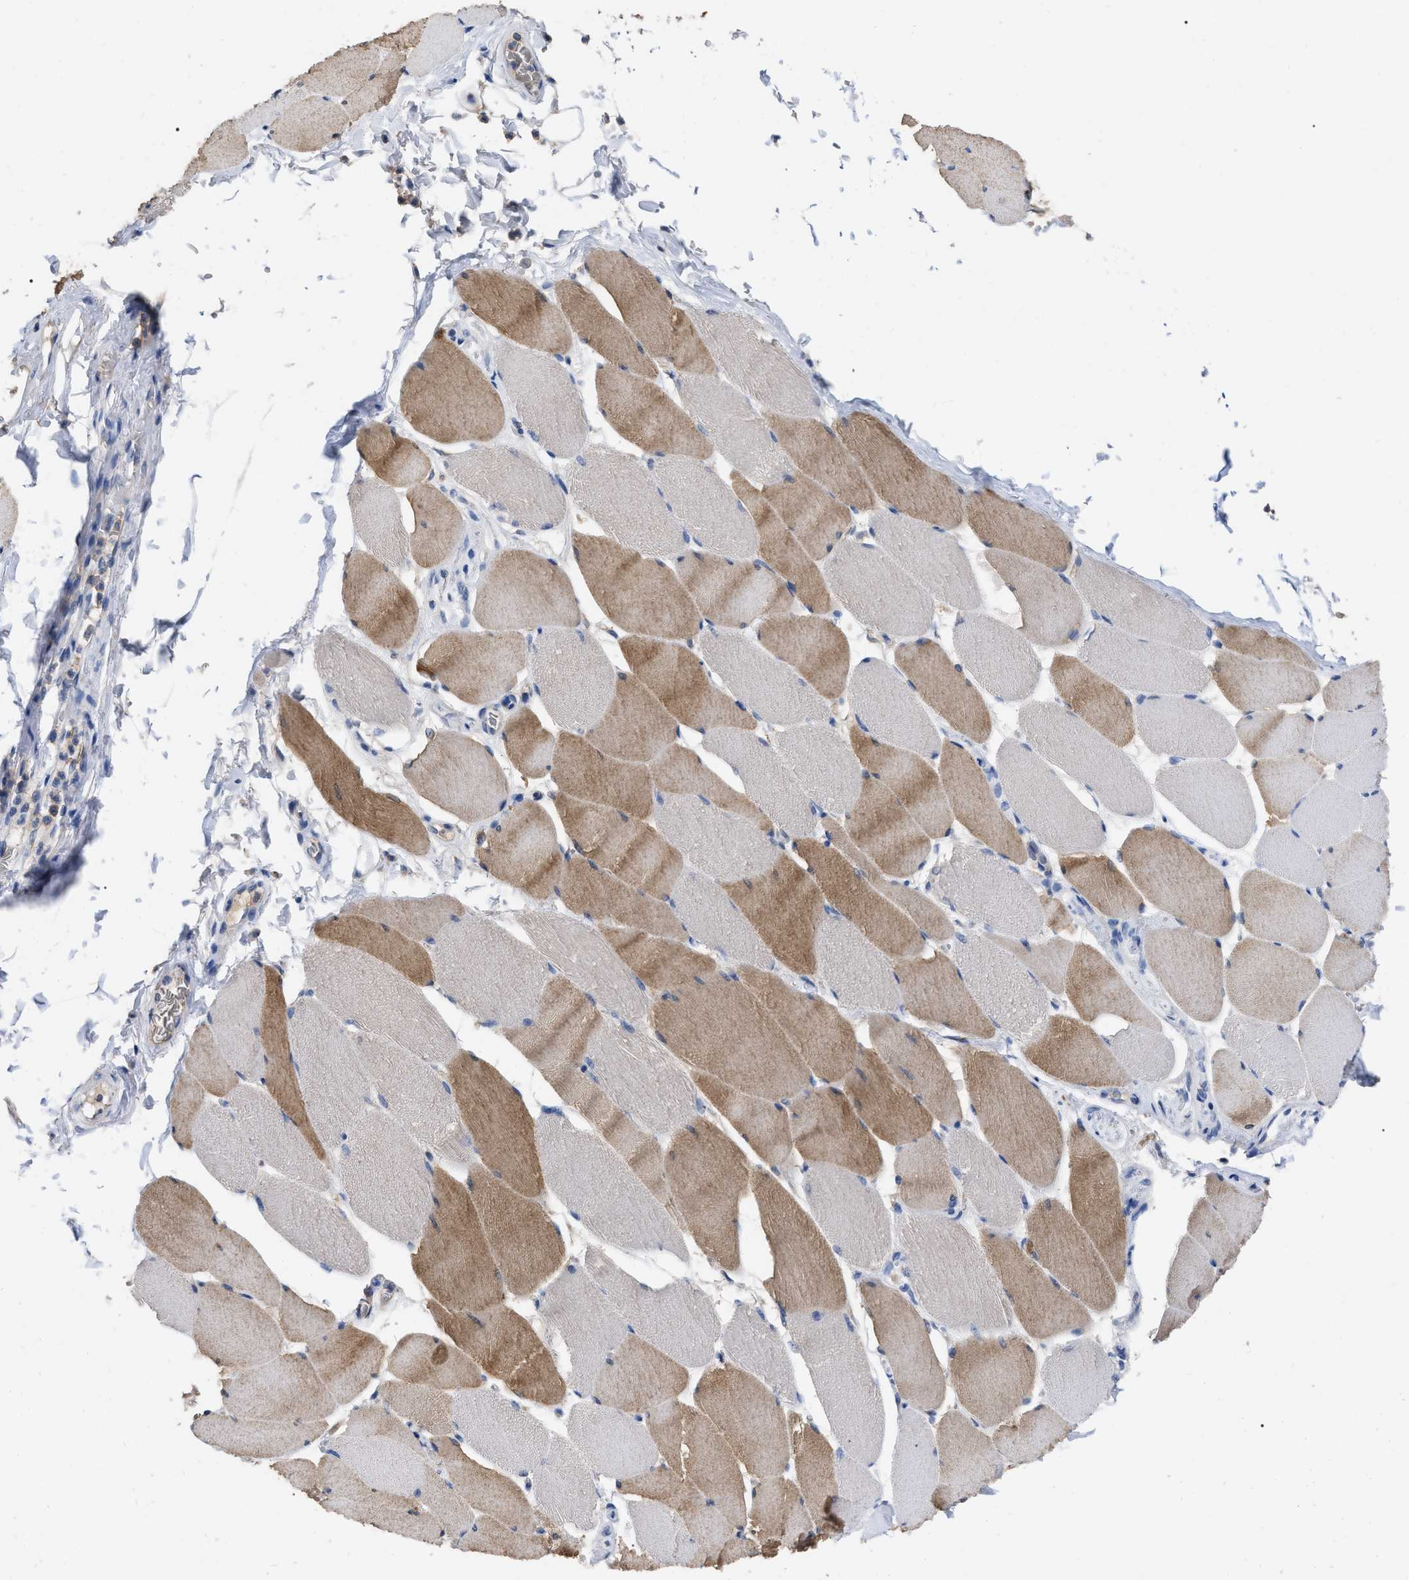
{"staining": {"intensity": "moderate", "quantity": "25%-75%", "location": "cytoplasmic/membranous"}, "tissue": "skeletal muscle", "cell_type": "Myocytes", "image_type": "normal", "snomed": [{"axis": "morphology", "description": "Normal tissue, NOS"}, {"axis": "topography", "description": "Skeletal muscle"}], "caption": "Immunohistochemistry (IHC) of normal human skeletal muscle shows medium levels of moderate cytoplasmic/membranous staining in about 25%-75% of myocytes.", "gene": "GPR179", "patient": {"sex": "male", "age": 62}}